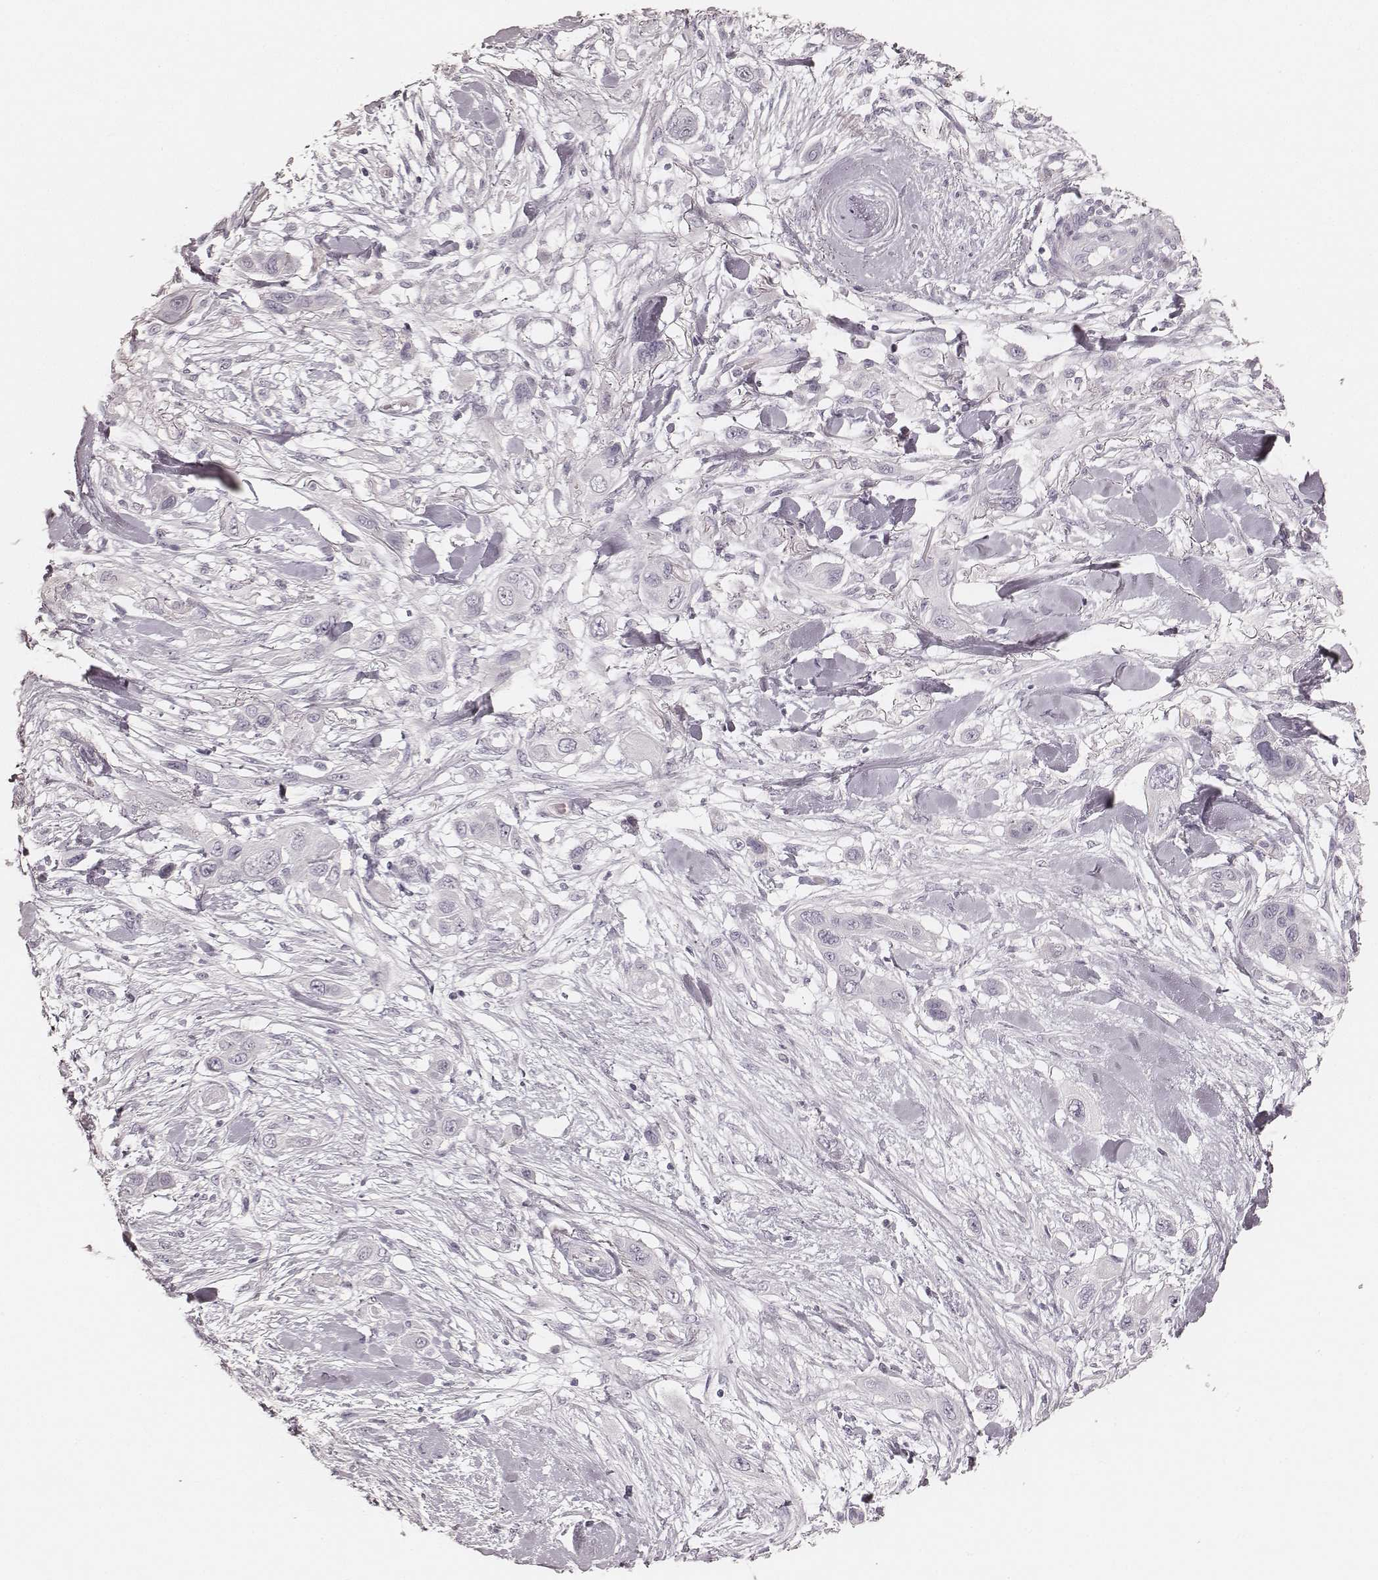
{"staining": {"intensity": "negative", "quantity": "none", "location": "none"}, "tissue": "skin cancer", "cell_type": "Tumor cells", "image_type": "cancer", "snomed": [{"axis": "morphology", "description": "Squamous cell carcinoma, NOS"}, {"axis": "topography", "description": "Skin"}], "caption": "DAB immunohistochemical staining of human skin cancer (squamous cell carcinoma) exhibits no significant expression in tumor cells.", "gene": "KRT26", "patient": {"sex": "male", "age": 79}}